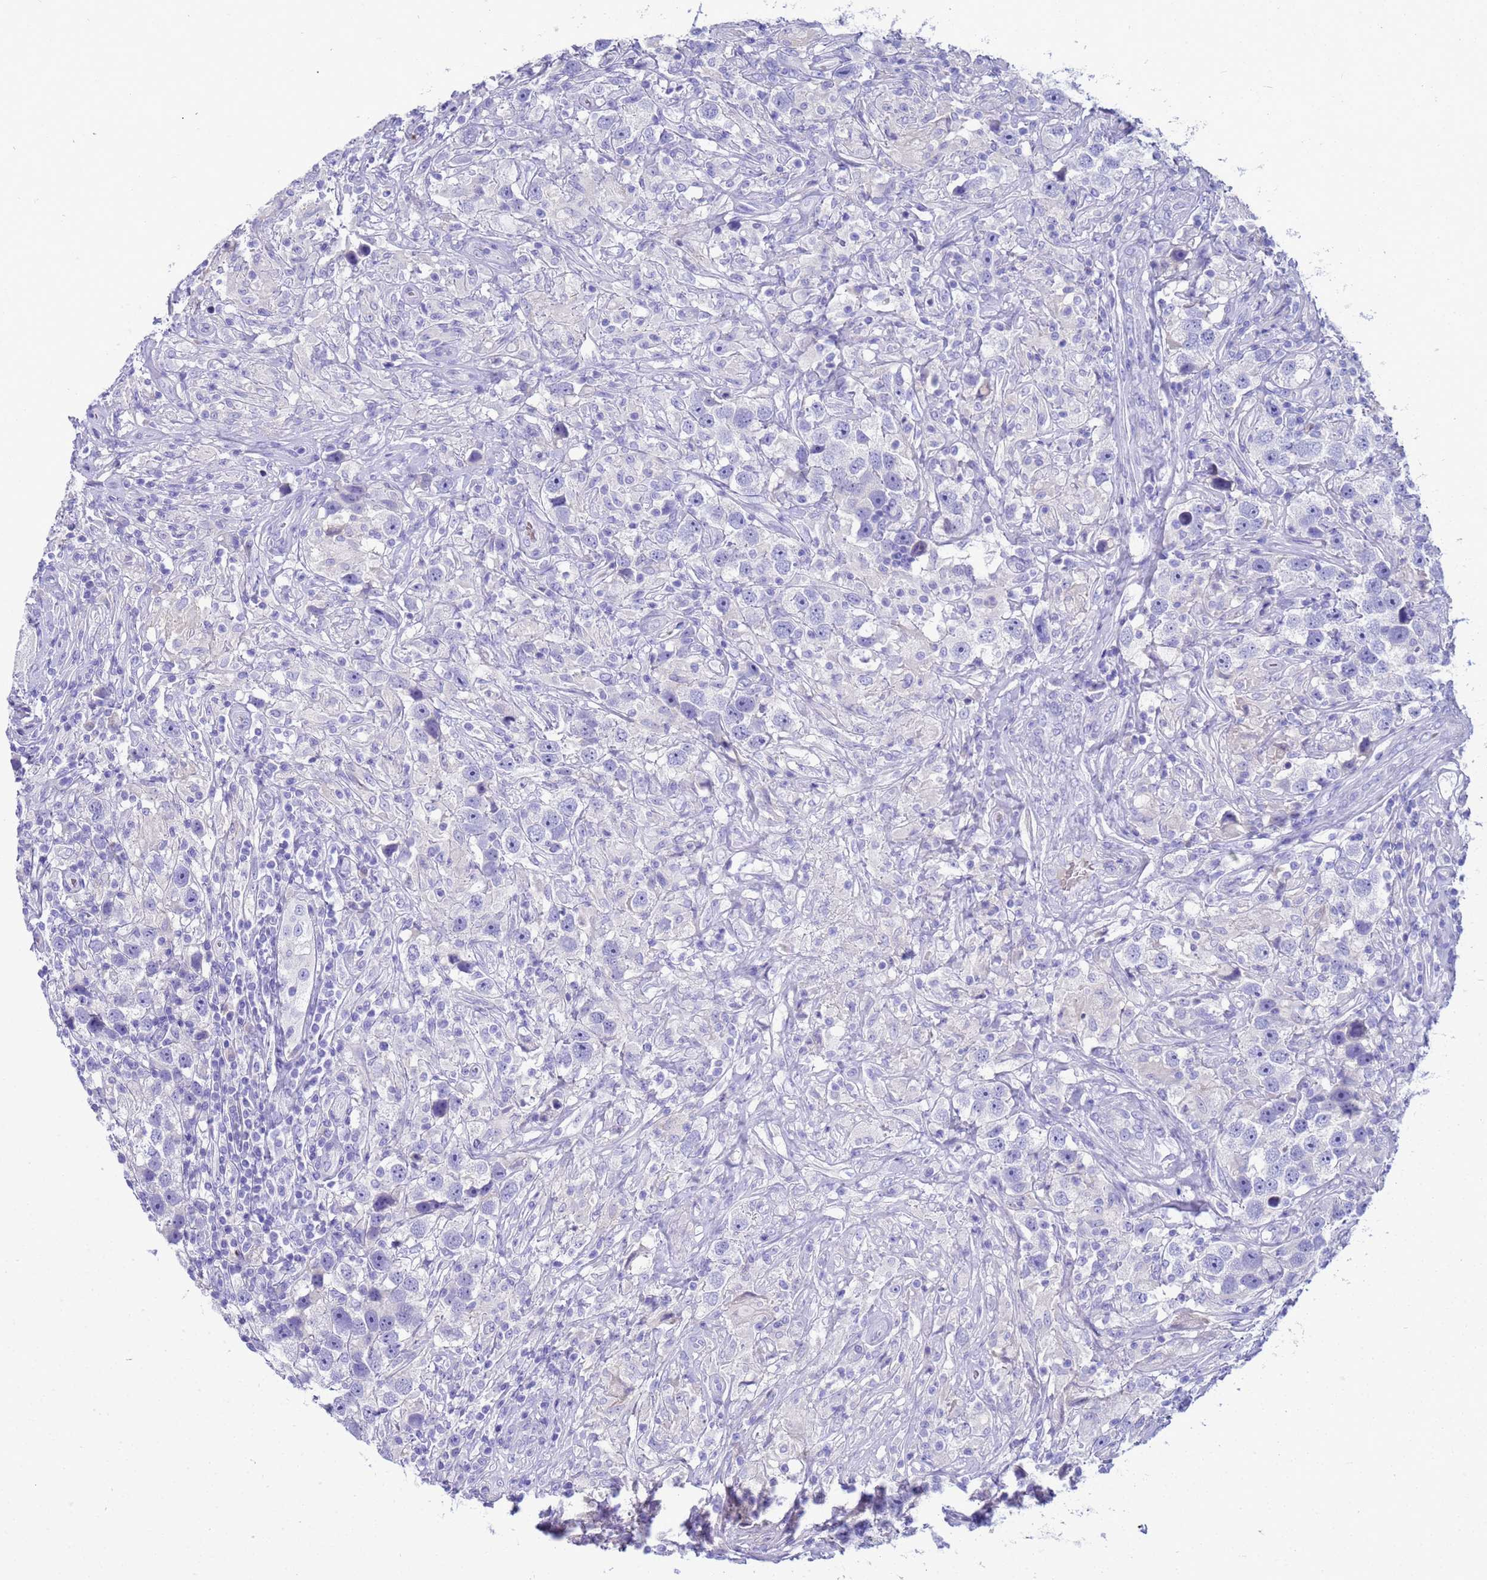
{"staining": {"intensity": "negative", "quantity": "none", "location": "none"}, "tissue": "testis cancer", "cell_type": "Tumor cells", "image_type": "cancer", "snomed": [{"axis": "morphology", "description": "Seminoma, NOS"}, {"axis": "topography", "description": "Testis"}], "caption": "Tumor cells show no significant positivity in testis seminoma.", "gene": "SYCN", "patient": {"sex": "male", "age": 49}}